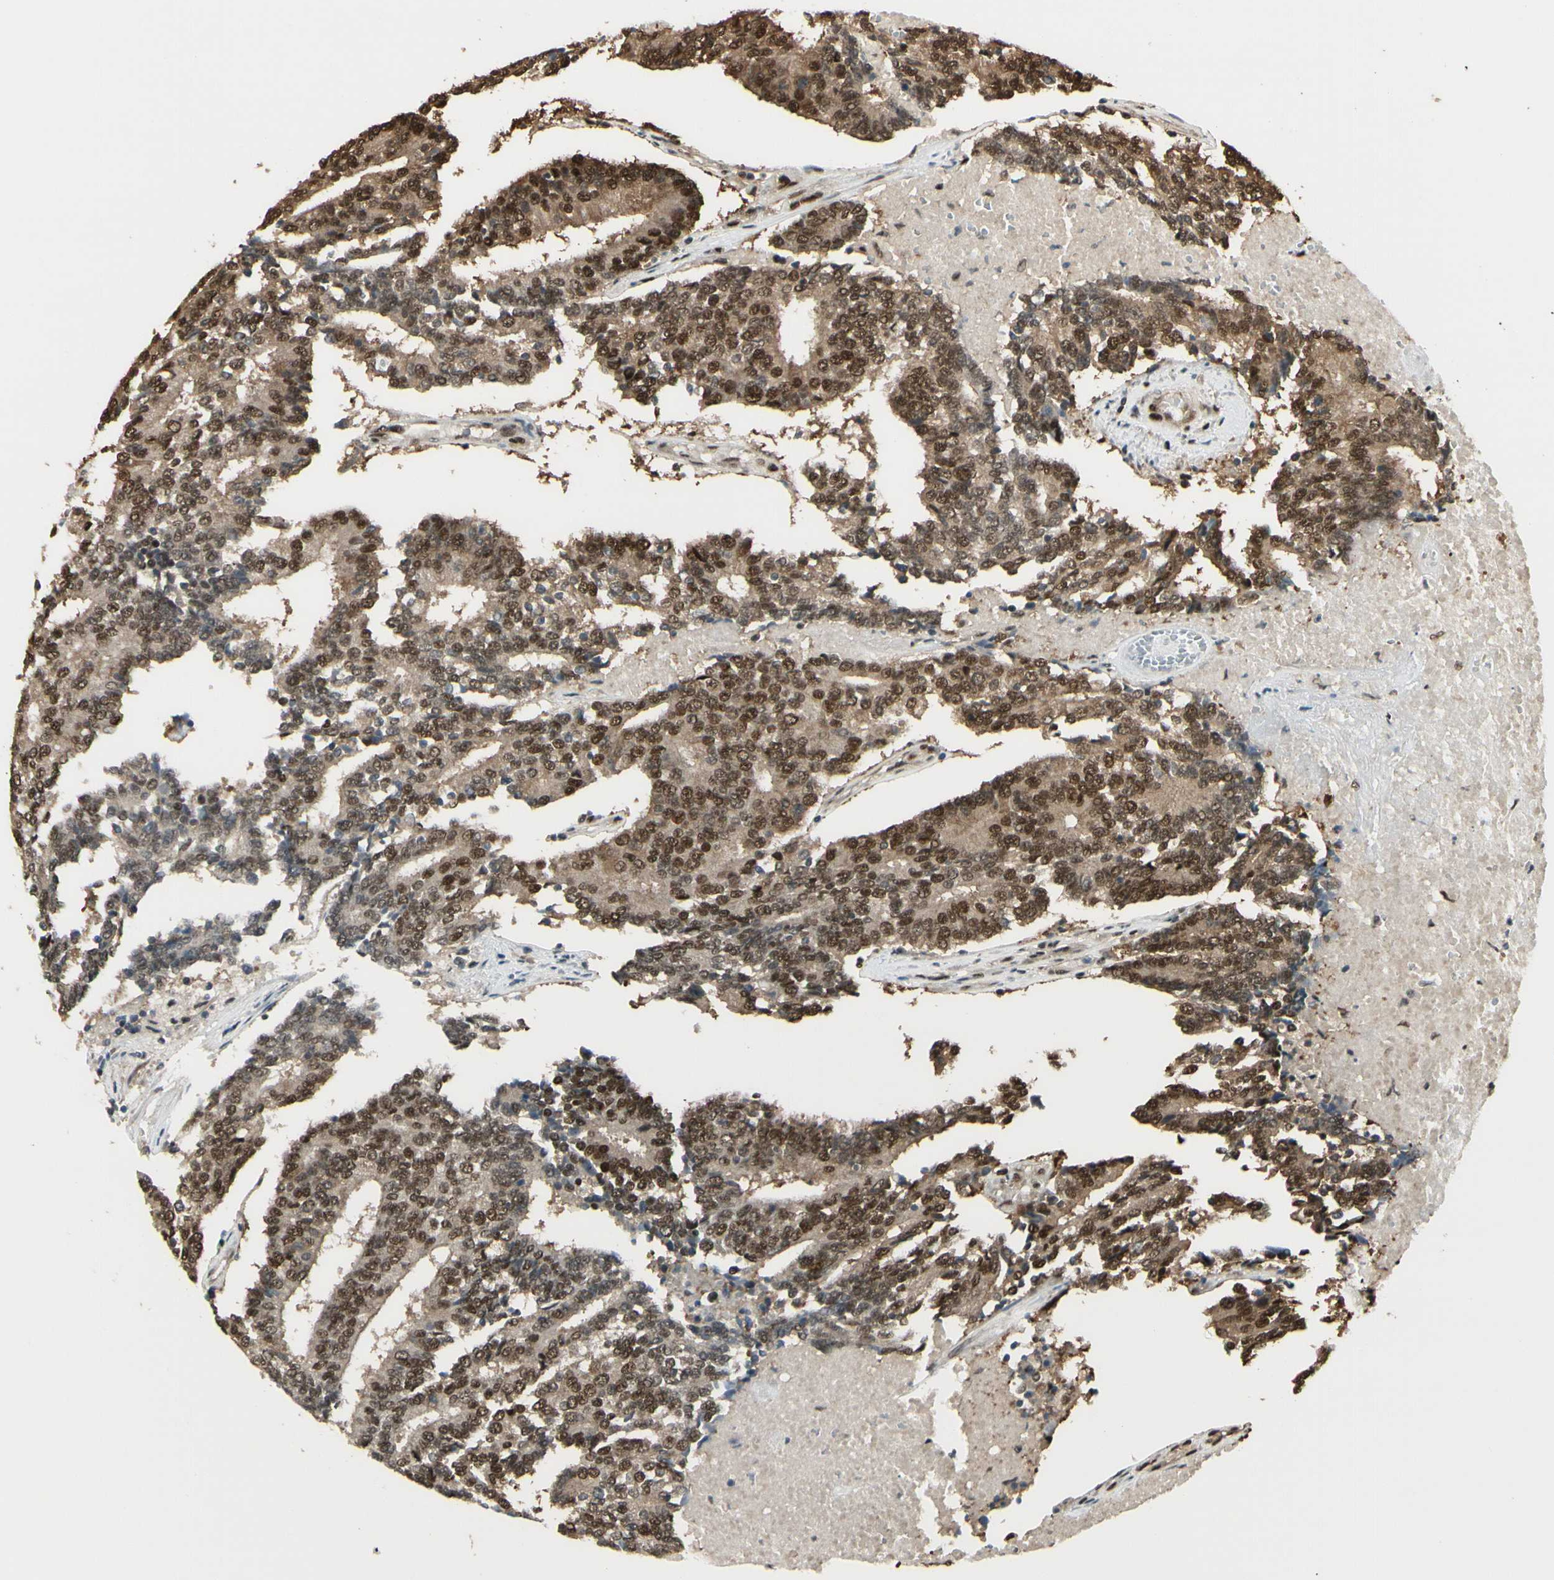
{"staining": {"intensity": "strong", "quantity": ">75%", "location": "cytoplasmic/membranous,nuclear"}, "tissue": "prostate cancer", "cell_type": "Tumor cells", "image_type": "cancer", "snomed": [{"axis": "morphology", "description": "Adenocarcinoma, High grade"}, {"axis": "topography", "description": "Prostate"}], "caption": "Immunohistochemical staining of human high-grade adenocarcinoma (prostate) displays strong cytoplasmic/membranous and nuclear protein positivity in approximately >75% of tumor cells.", "gene": "HSF1", "patient": {"sex": "male", "age": 55}}